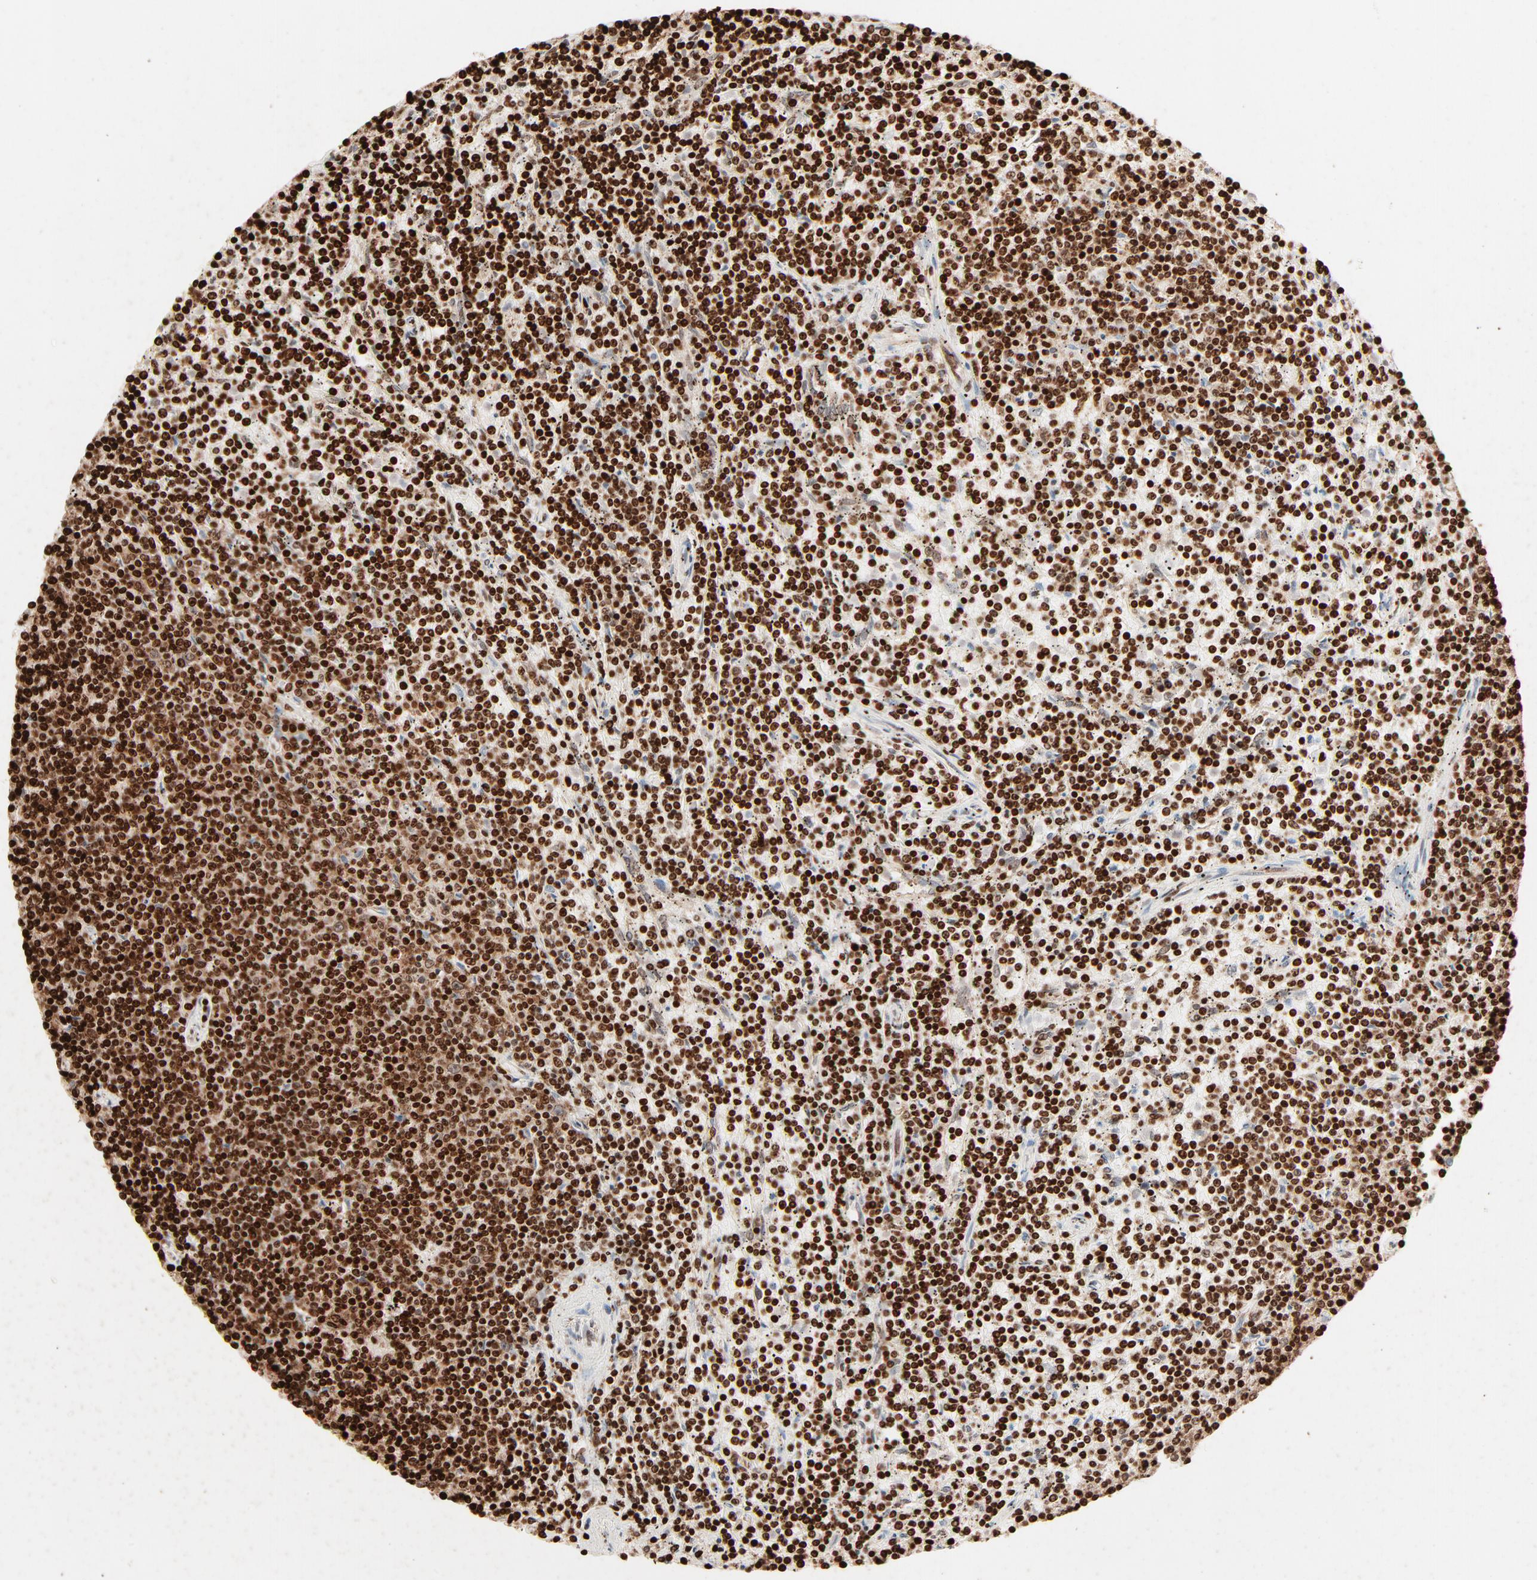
{"staining": {"intensity": "strong", "quantity": ">75%", "location": "nuclear"}, "tissue": "lymphoma", "cell_type": "Tumor cells", "image_type": "cancer", "snomed": [{"axis": "morphology", "description": "Malignant lymphoma, non-Hodgkin's type, Low grade"}, {"axis": "topography", "description": "Spleen"}], "caption": "Immunohistochemistry (IHC) of lymphoma displays high levels of strong nuclear positivity in about >75% of tumor cells. The protein of interest is stained brown, and the nuclei are stained in blue (DAB IHC with brightfield microscopy, high magnification).", "gene": "HMGB2", "patient": {"sex": "female", "age": 50}}